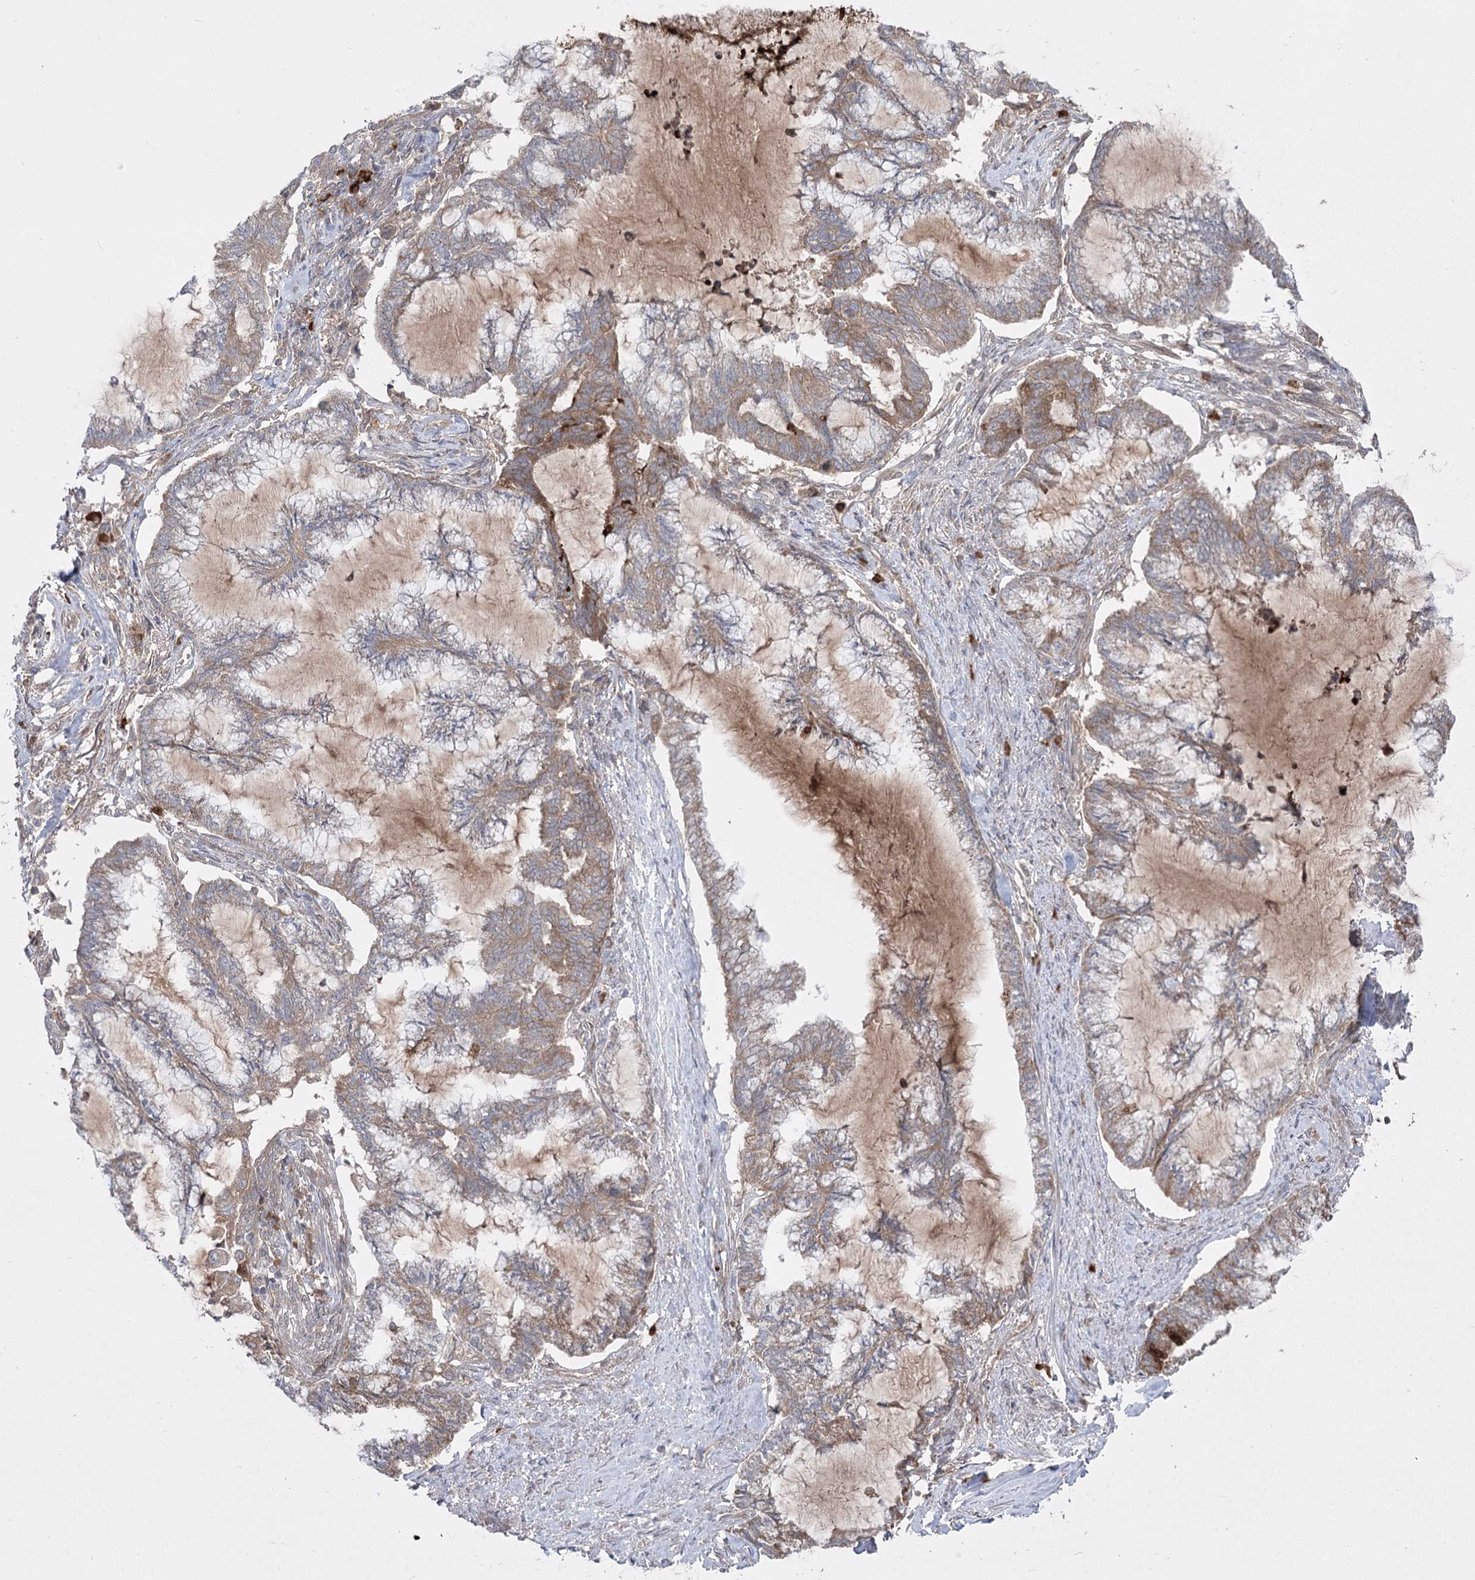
{"staining": {"intensity": "weak", "quantity": ">75%", "location": "cytoplasmic/membranous"}, "tissue": "endometrial cancer", "cell_type": "Tumor cells", "image_type": "cancer", "snomed": [{"axis": "morphology", "description": "Adenocarcinoma, NOS"}, {"axis": "topography", "description": "Endometrium"}], "caption": "A high-resolution histopathology image shows immunohistochemistry staining of adenocarcinoma (endometrial), which exhibits weak cytoplasmic/membranous expression in approximately >75% of tumor cells. The staining was performed using DAB, with brown indicating positive protein expression. Nuclei are stained blue with hematoxylin.", "gene": "PLEKHA5", "patient": {"sex": "female", "age": 86}}